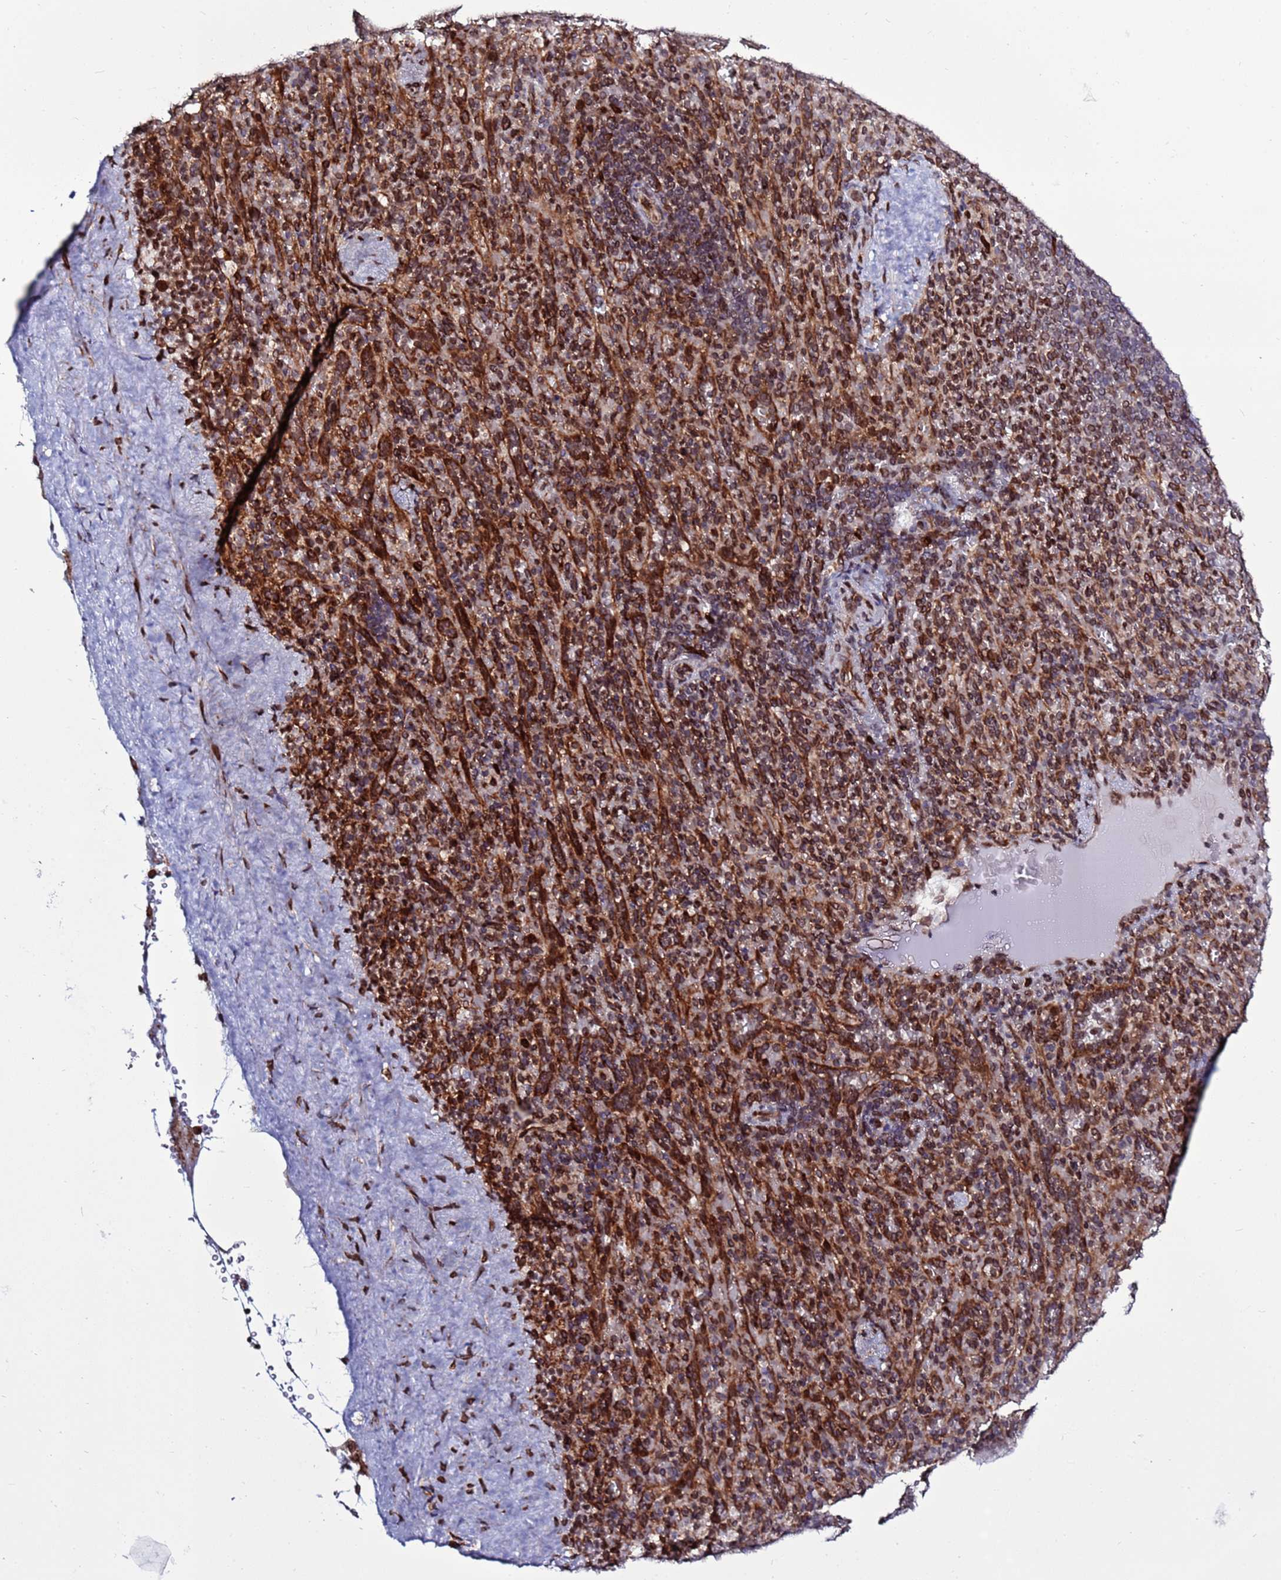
{"staining": {"intensity": "moderate", "quantity": "25%-75%", "location": "nuclear"}, "tissue": "spleen", "cell_type": "Cells in red pulp", "image_type": "normal", "snomed": [{"axis": "morphology", "description": "Normal tissue, NOS"}, {"axis": "topography", "description": "Spleen"}], "caption": "Protein analysis of unremarkable spleen reveals moderate nuclear staining in approximately 25%-75% of cells in red pulp.", "gene": "TOR1AIP1", "patient": {"sex": "female", "age": 21}}